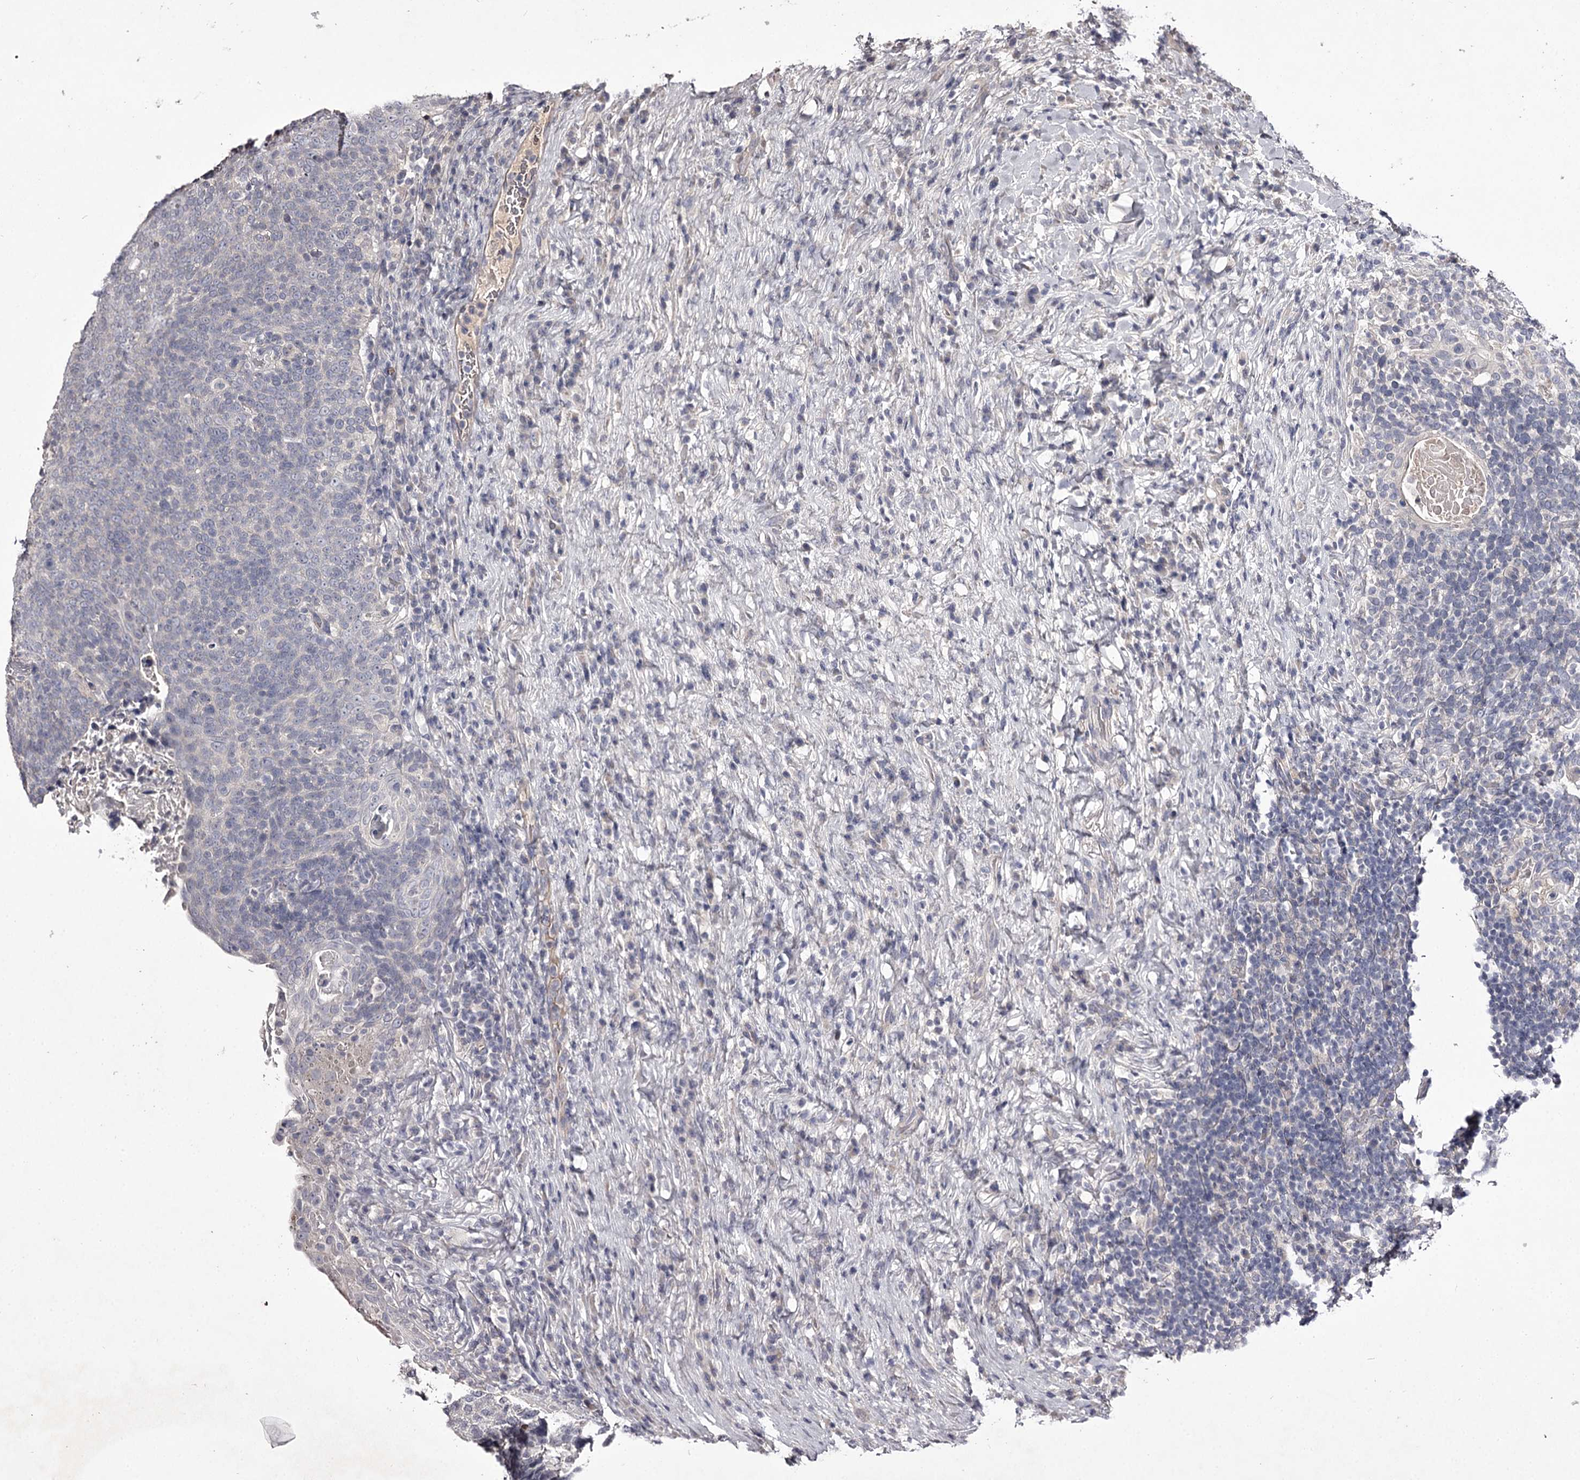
{"staining": {"intensity": "negative", "quantity": "none", "location": "none"}, "tissue": "head and neck cancer", "cell_type": "Tumor cells", "image_type": "cancer", "snomed": [{"axis": "morphology", "description": "Squamous cell carcinoma, NOS"}, {"axis": "morphology", "description": "Squamous cell carcinoma, metastatic, NOS"}, {"axis": "topography", "description": "Lymph node"}, {"axis": "topography", "description": "Head-Neck"}], "caption": "High magnification brightfield microscopy of head and neck metastatic squamous cell carcinoma stained with DAB (brown) and counterstained with hematoxylin (blue): tumor cells show no significant staining. (Stains: DAB (3,3'-diaminobenzidine) IHC with hematoxylin counter stain, Microscopy: brightfield microscopy at high magnification).", "gene": "PRM2", "patient": {"sex": "male", "age": 62}}